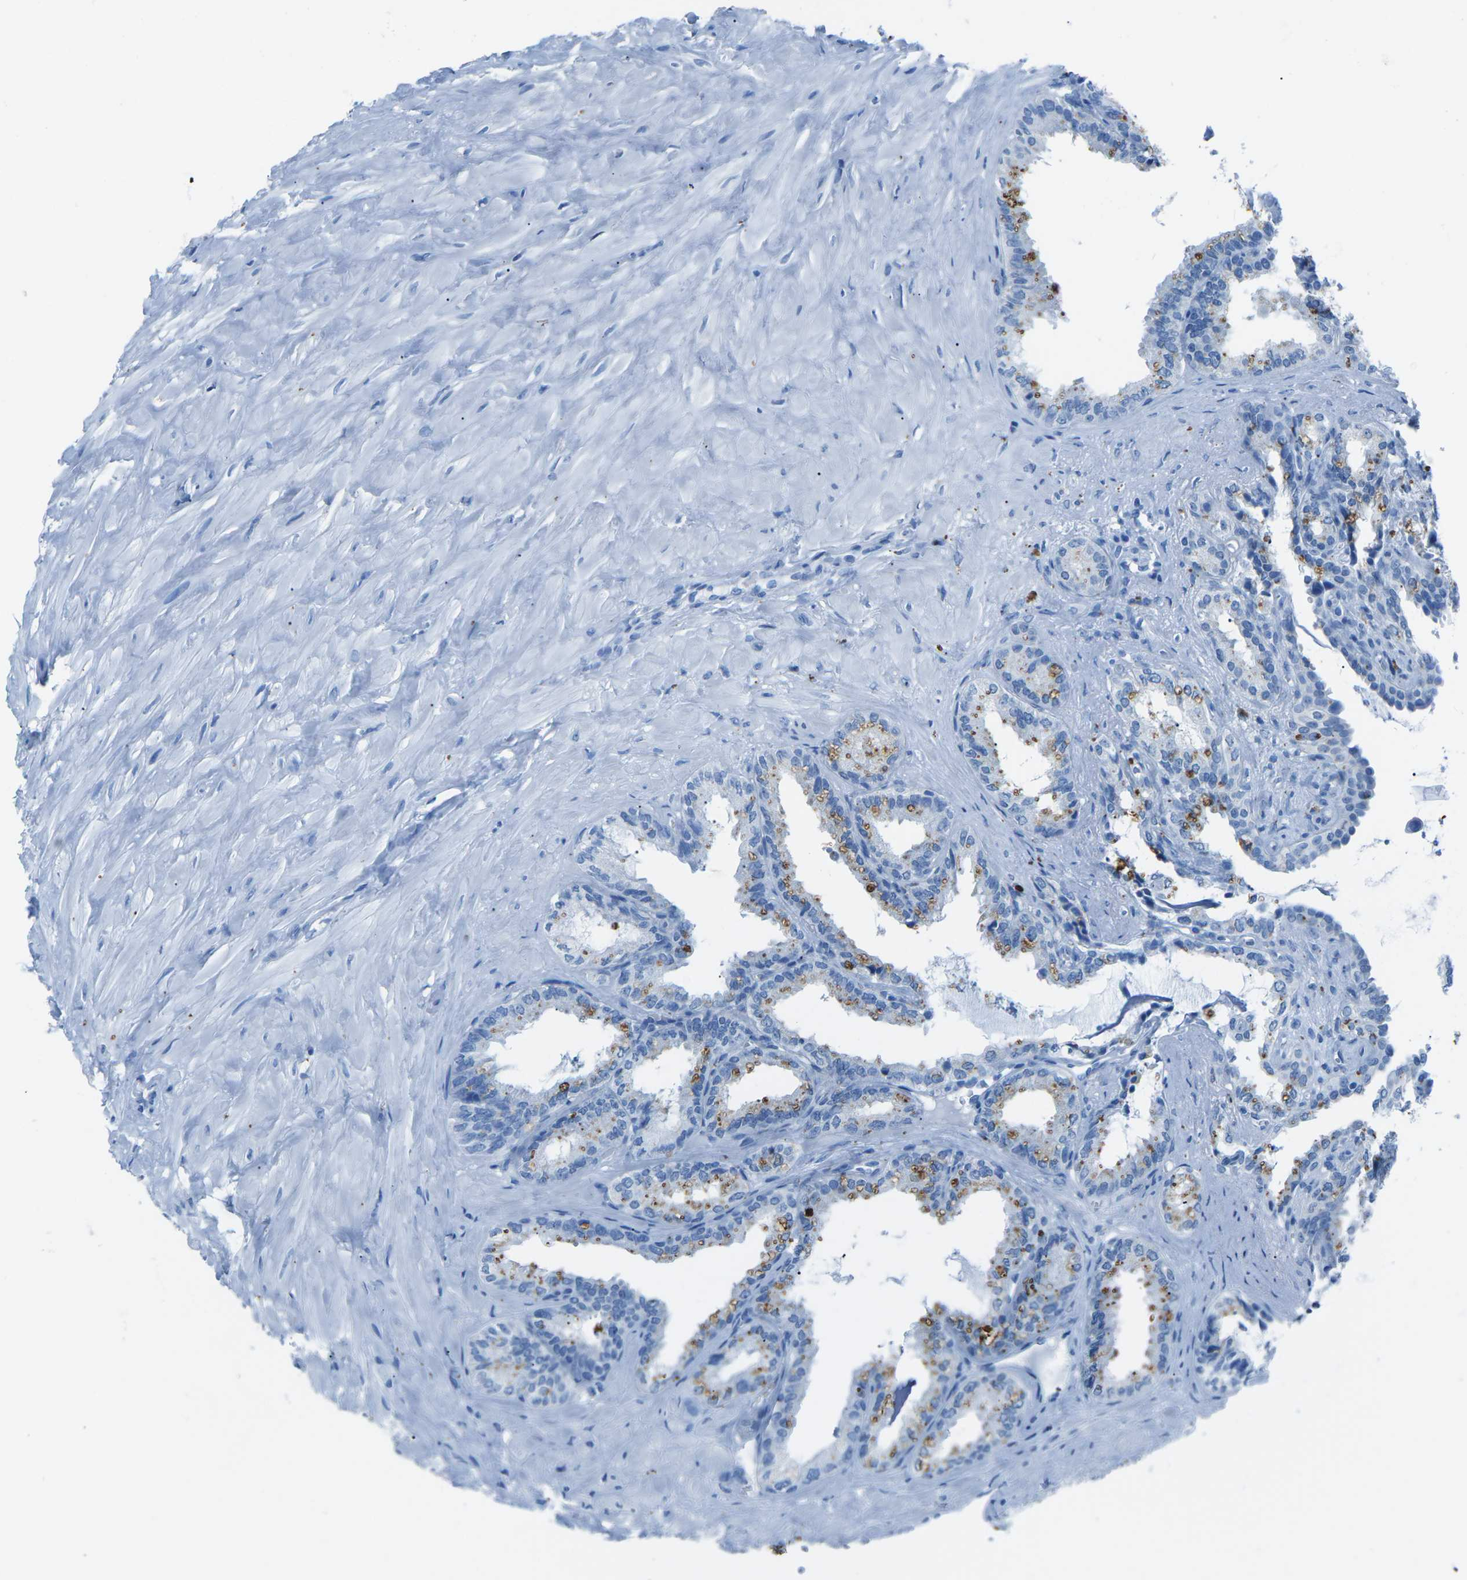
{"staining": {"intensity": "moderate", "quantity": "<25%", "location": "cytoplasmic/membranous"}, "tissue": "seminal vesicle", "cell_type": "Glandular cells", "image_type": "normal", "snomed": [{"axis": "morphology", "description": "Normal tissue, NOS"}, {"axis": "topography", "description": "Seminal veicle"}], "caption": "Unremarkable seminal vesicle reveals moderate cytoplasmic/membranous positivity in approximately <25% of glandular cells, visualized by immunohistochemistry.", "gene": "MYH8", "patient": {"sex": "male", "age": 64}}